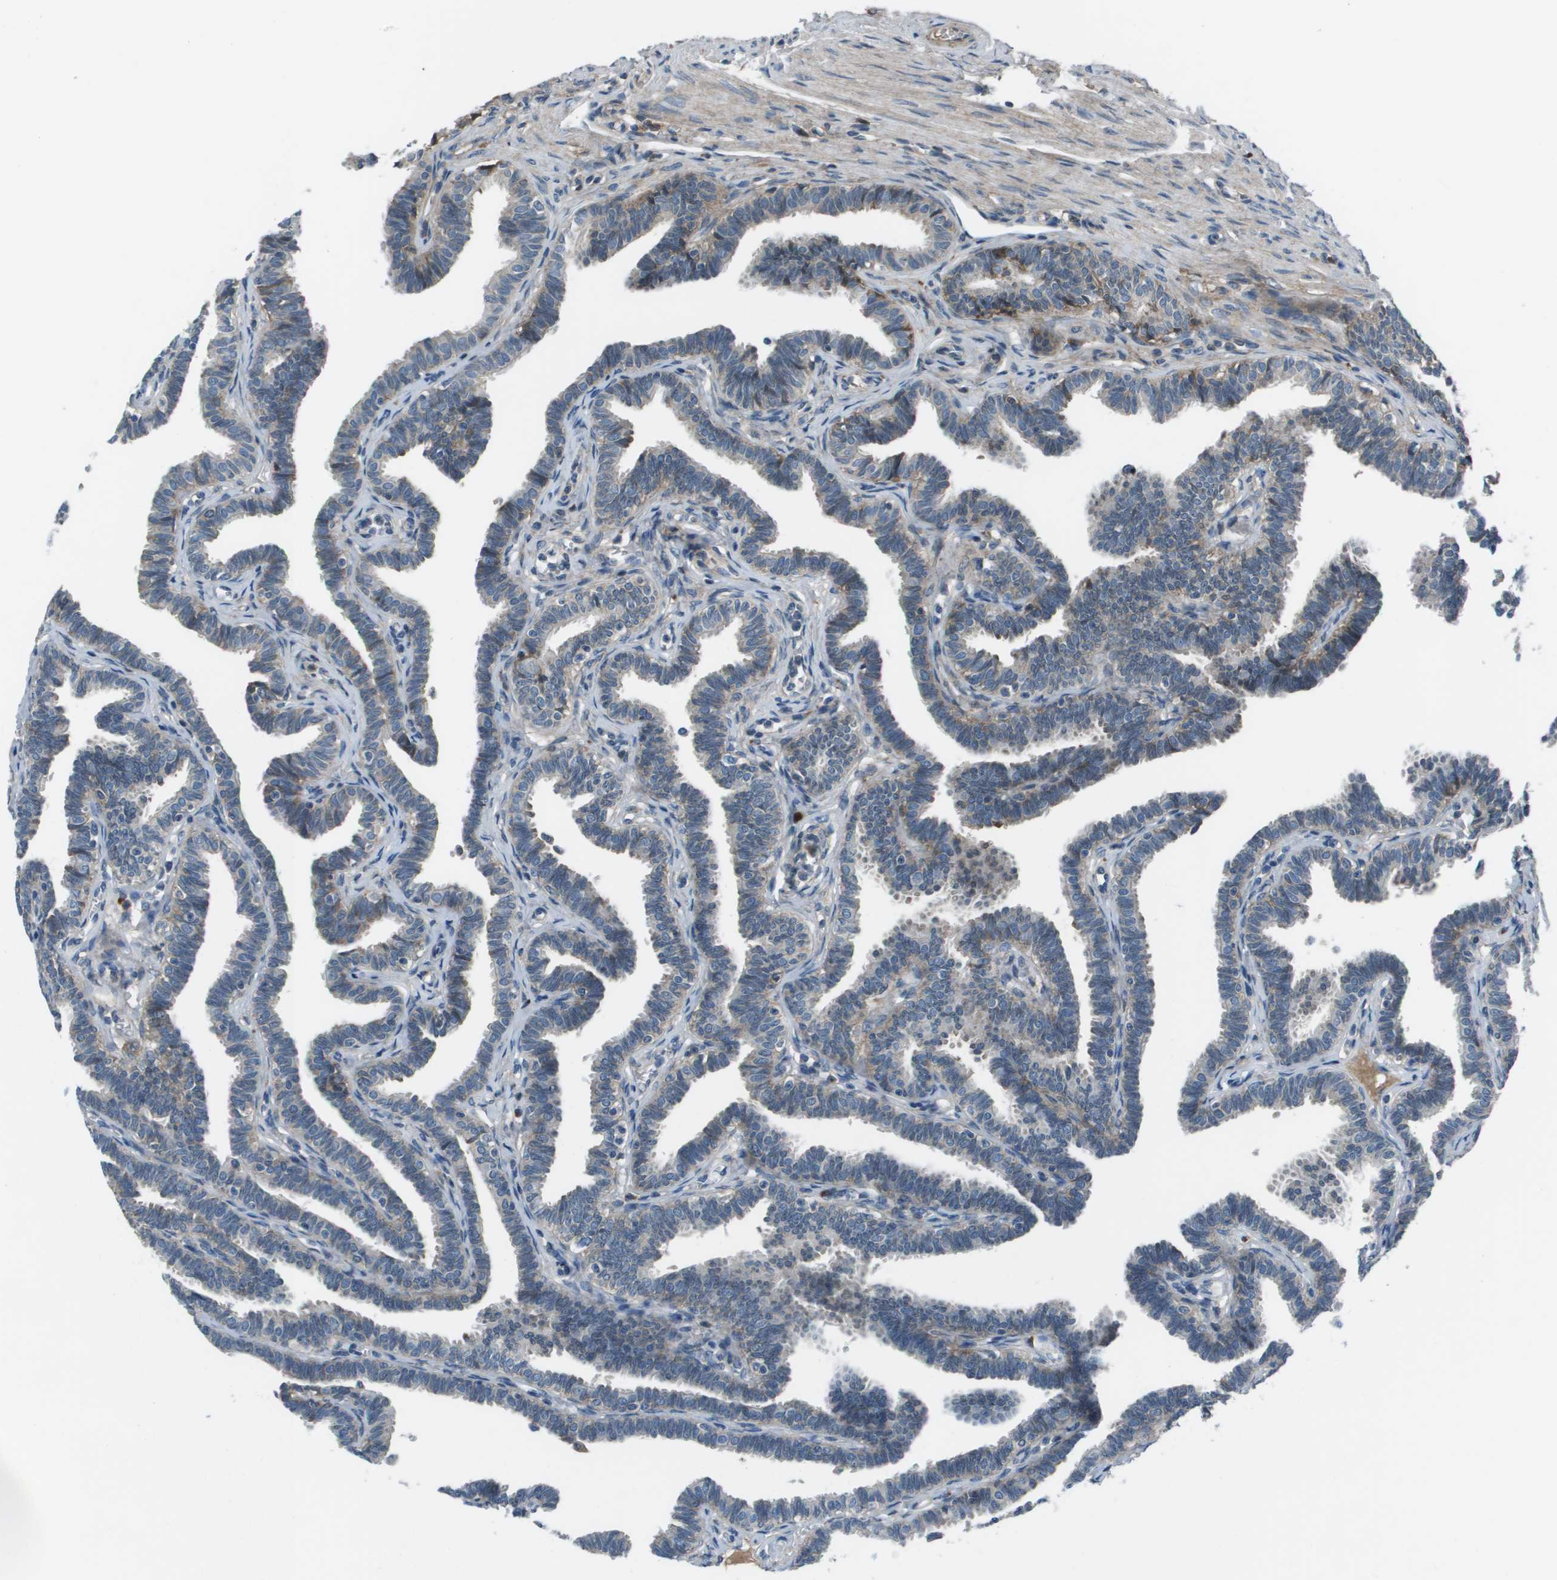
{"staining": {"intensity": "weak", "quantity": "<25%", "location": "cytoplasmic/membranous"}, "tissue": "fallopian tube", "cell_type": "Glandular cells", "image_type": "normal", "snomed": [{"axis": "morphology", "description": "Normal tissue, NOS"}, {"axis": "topography", "description": "Fallopian tube"}, {"axis": "topography", "description": "Ovary"}], "caption": "Immunohistochemical staining of benign fallopian tube demonstrates no significant expression in glandular cells. (DAB immunohistochemistry (IHC), high magnification).", "gene": "PCOLCE", "patient": {"sex": "female", "age": 23}}